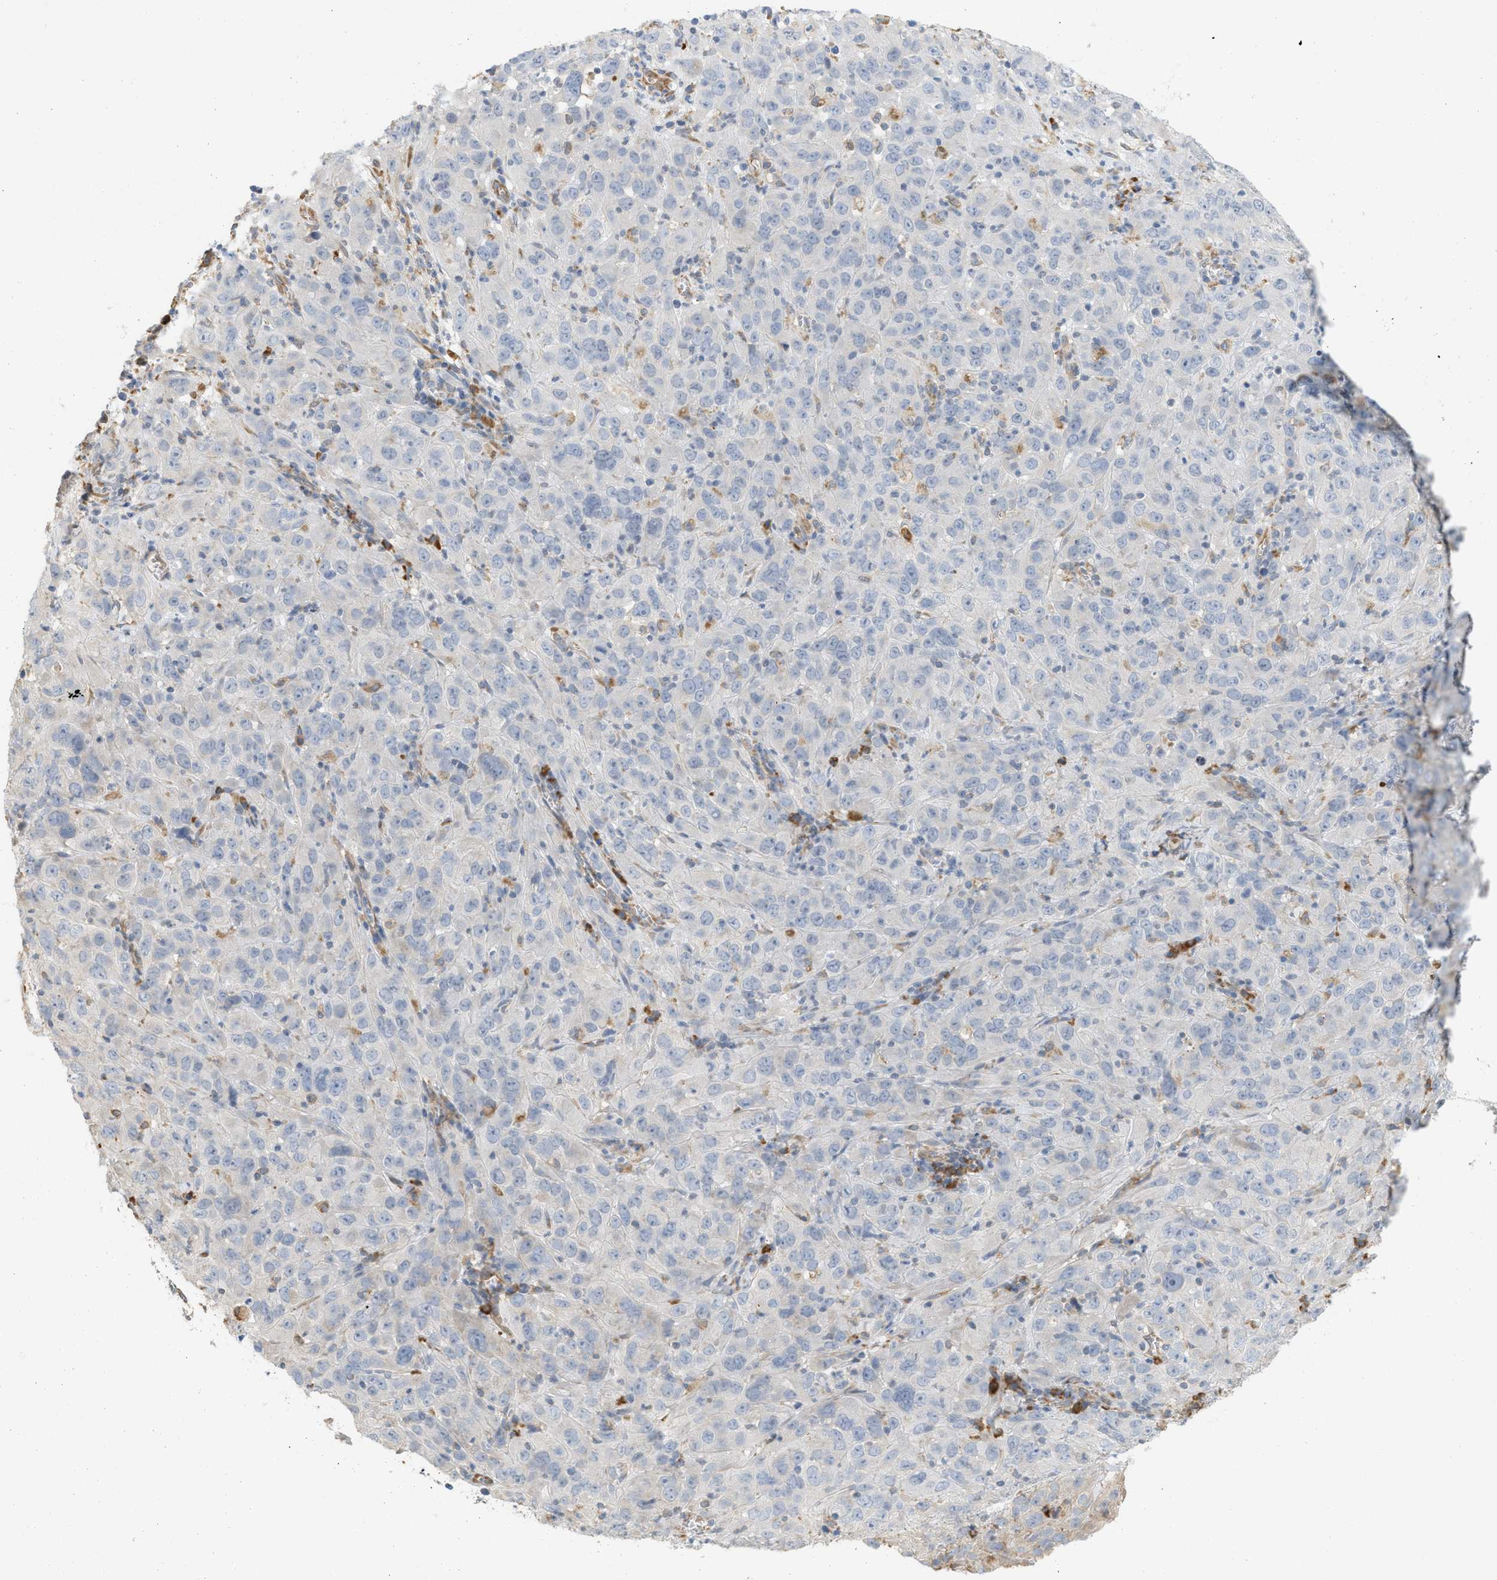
{"staining": {"intensity": "negative", "quantity": "none", "location": "none"}, "tissue": "cervical cancer", "cell_type": "Tumor cells", "image_type": "cancer", "snomed": [{"axis": "morphology", "description": "Squamous cell carcinoma, NOS"}, {"axis": "topography", "description": "Cervix"}], "caption": "Squamous cell carcinoma (cervical) stained for a protein using immunohistochemistry (IHC) demonstrates no expression tumor cells.", "gene": "SVOP", "patient": {"sex": "female", "age": 32}}